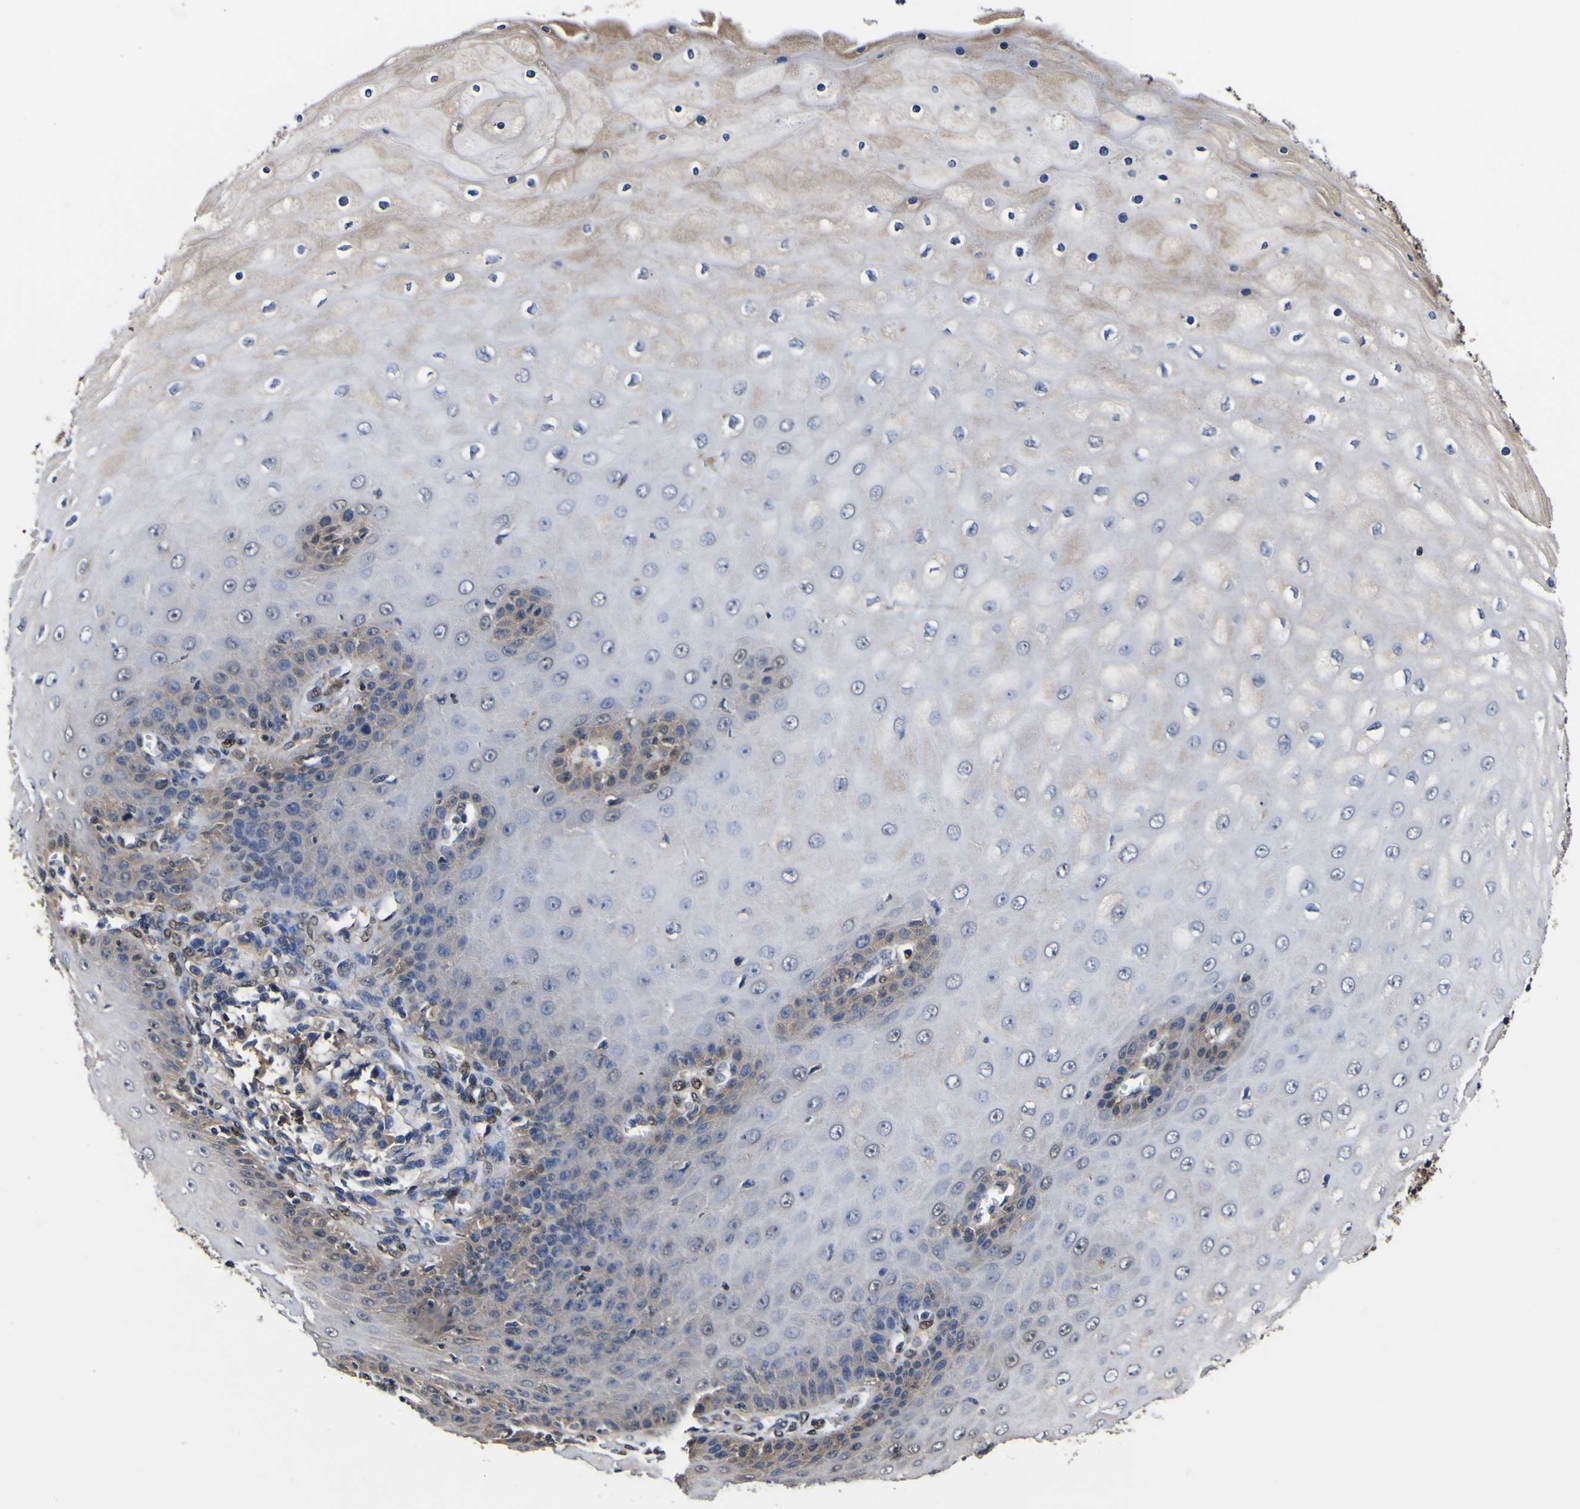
{"staining": {"intensity": "moderate", "quantity": "25%-75%", "location": "cytoplasmic/membranous"}, "tissue": "cervical cancer", "cell_type": "Tumor cells", "image_type": "cancer", "snomed": [{"axis": "morphology", "description": "Squamous cell carcinoma, NOS"}, {"axis": "topography", "description": "Cervix"}], "caption": "Human cervical cancer (squamous cell carcinoma) stained with a protein marker demonstrates moderate staining in tumor cells.", "gene": "FAM110B", "patient": {"sex": "female", "age": 35}}